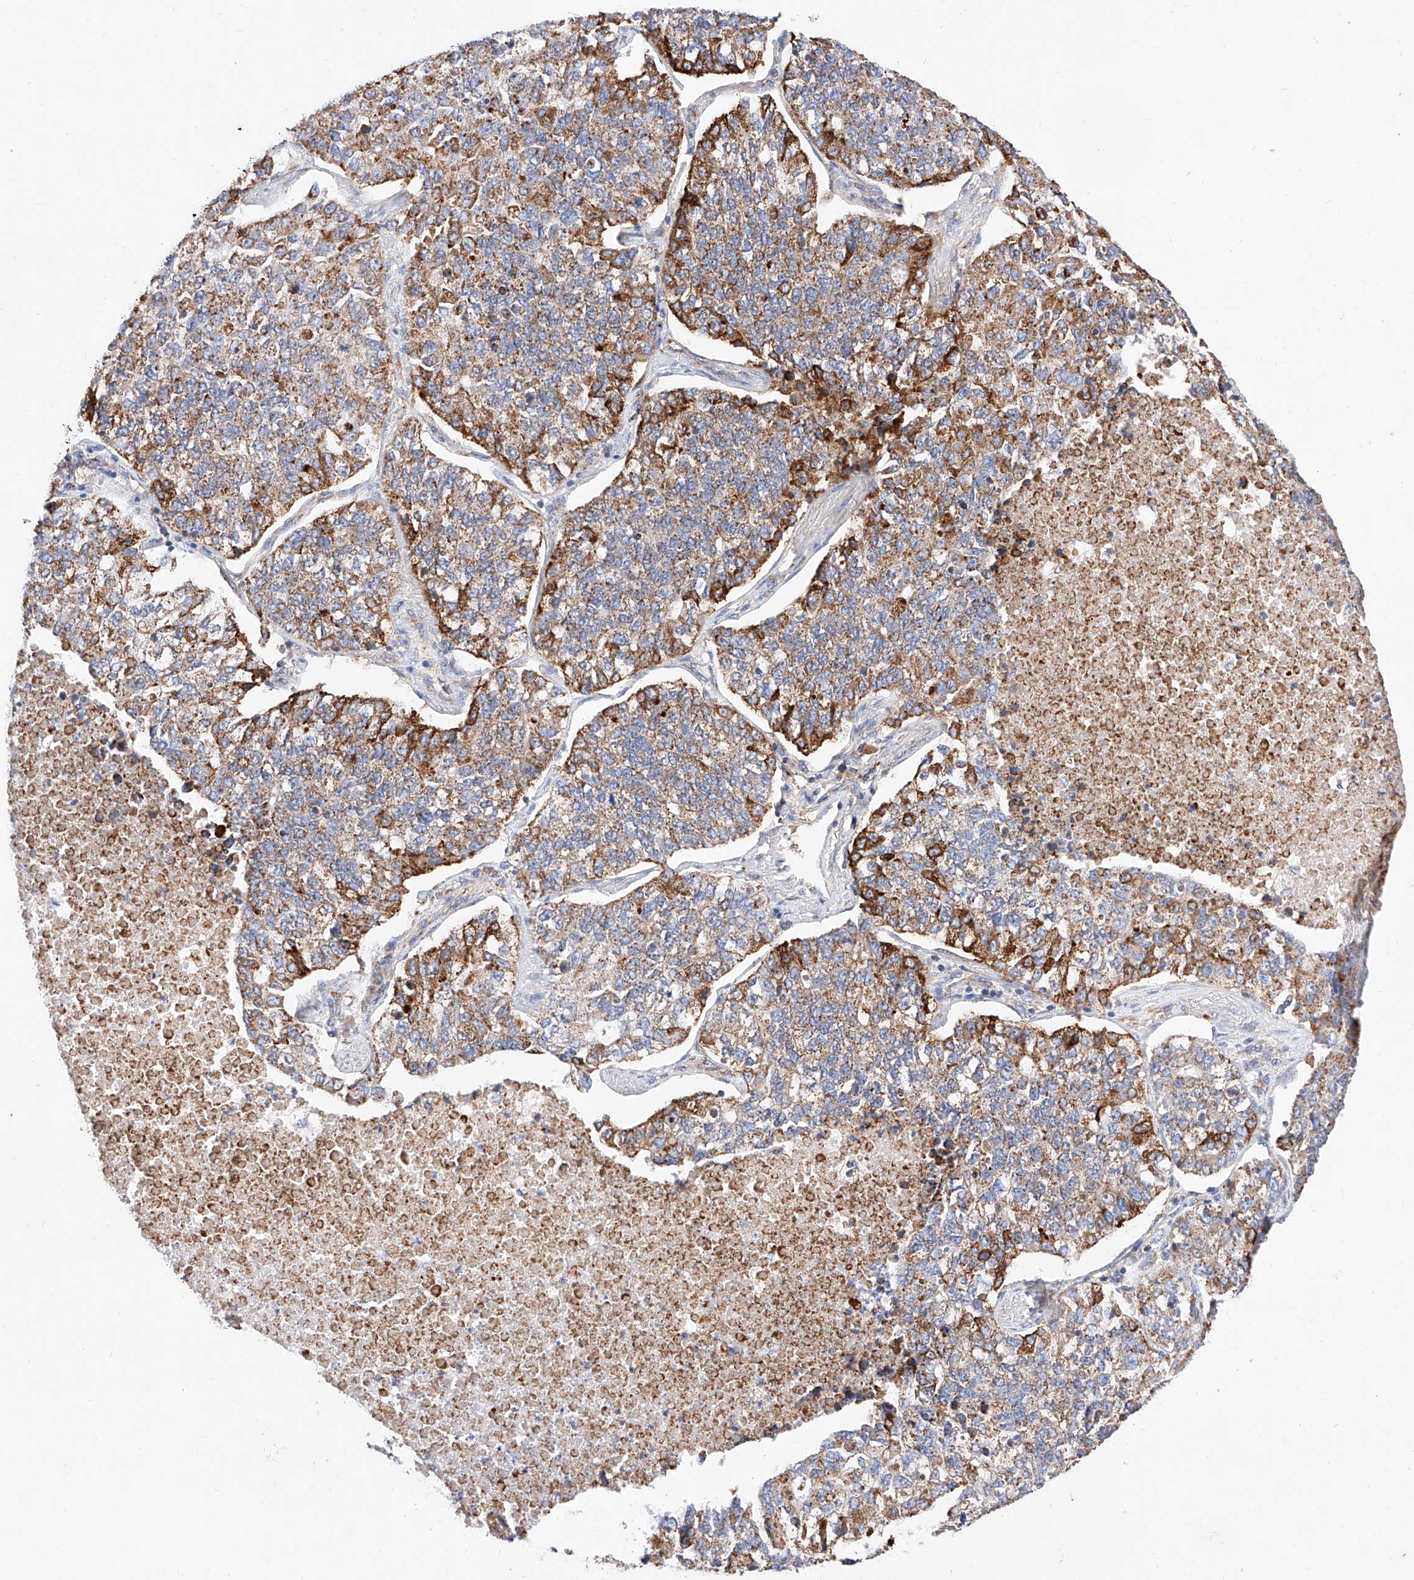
{"staining": {"intensity": "moderate", "quantity": ">75%", "location": "cytoplasmic/membranous"}, "tissue": "lung cancer", "cell_type": "Tumor cells", "image_type": "cancer", "snomed": [{"axis": "morphology", "description": "Adenocarcinoma, NOS"}, {"axis": "topography", "description": "Lung"}], "caption": "There is medium levels of moderate cytoplasmic/membranous expression in tumor cells of lung cancer (adenocarcinoma), as demonstrated by immunohistochemical staining (brown color).", "gene": "NR1D1", "patient": {"sex": "male", "age": 49}}